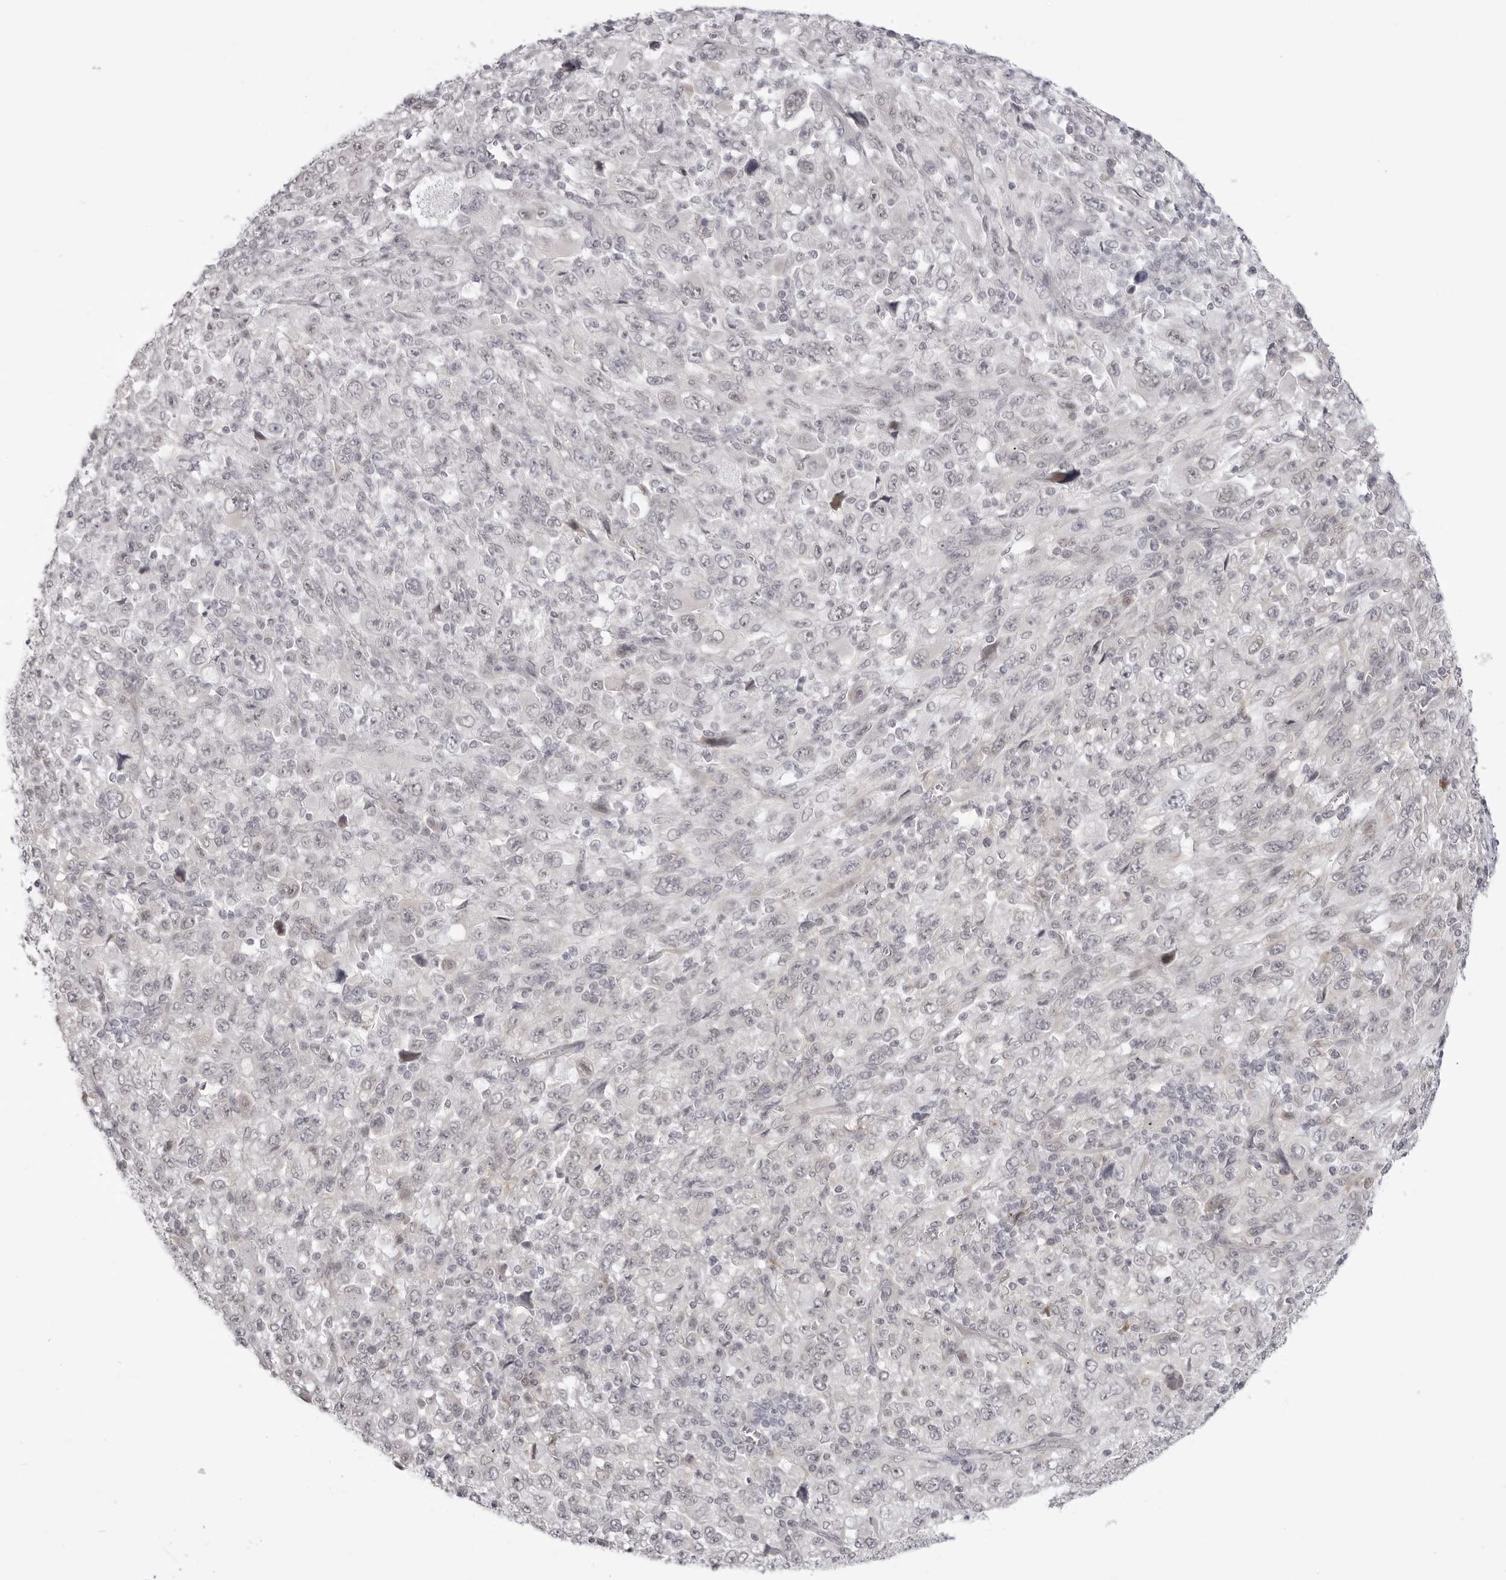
{"staining": {"intensity": "negative", "quantity": "none", "location": "none"}, "tissue": "melanoma", "cell_type": "Tumor cells", "image_type": "cancer", "snomed": [{"axis": "morphology", "description": "Malignant melanoma, Metastatic site"}, {"axis": "topography", "description": "Skin"}], "caption": "Immunohistochemical staining of malignant melanoma (metastatic site) reveals no significant positivity in tumor cells.", "gene": "SUGCT", "patient": {"sex": "female", "age": 56}}